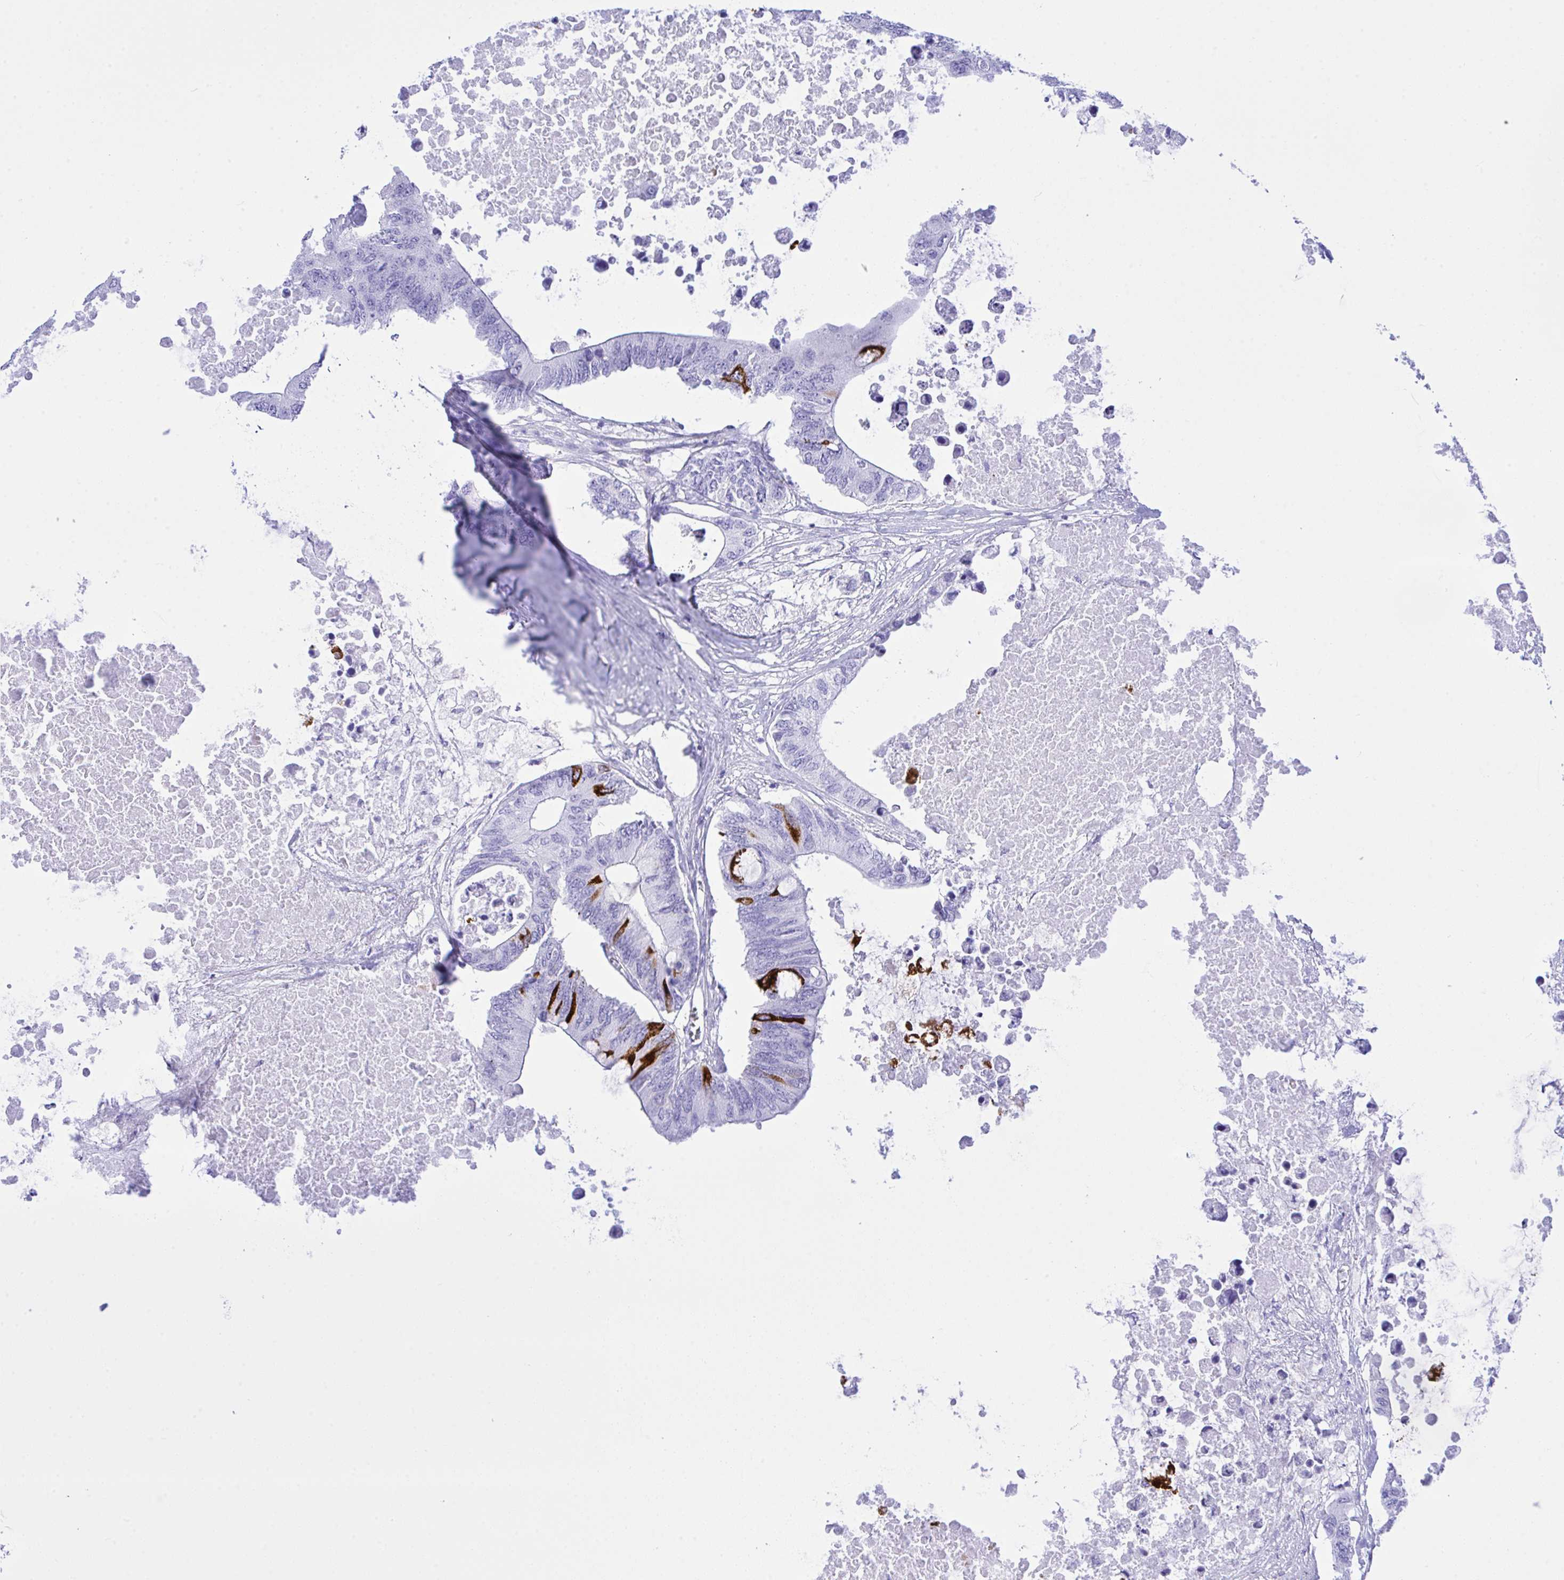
{"staining": {"intensity": "strong", "quantity": "<25%", "location": "cytoplasmic/membranous"}, "tissue": "colorectal cancer", "cell_type": "Tumor cells", "image_type": "cancer", "snomed": [{"axis": "morphology", "description": "Adenocarcinoma, NOS"}, {"axis": "topography", "description": "Colon"}], "caption": "Colorectal cancer (adenocarcinoma) stained for a protein (brown) reveals strong cytoplasmic/membranous positive expression in approximately <25% of tumor cells.", "gene": "SELENOV", "patient": {"sex": "male", "age": 71}}